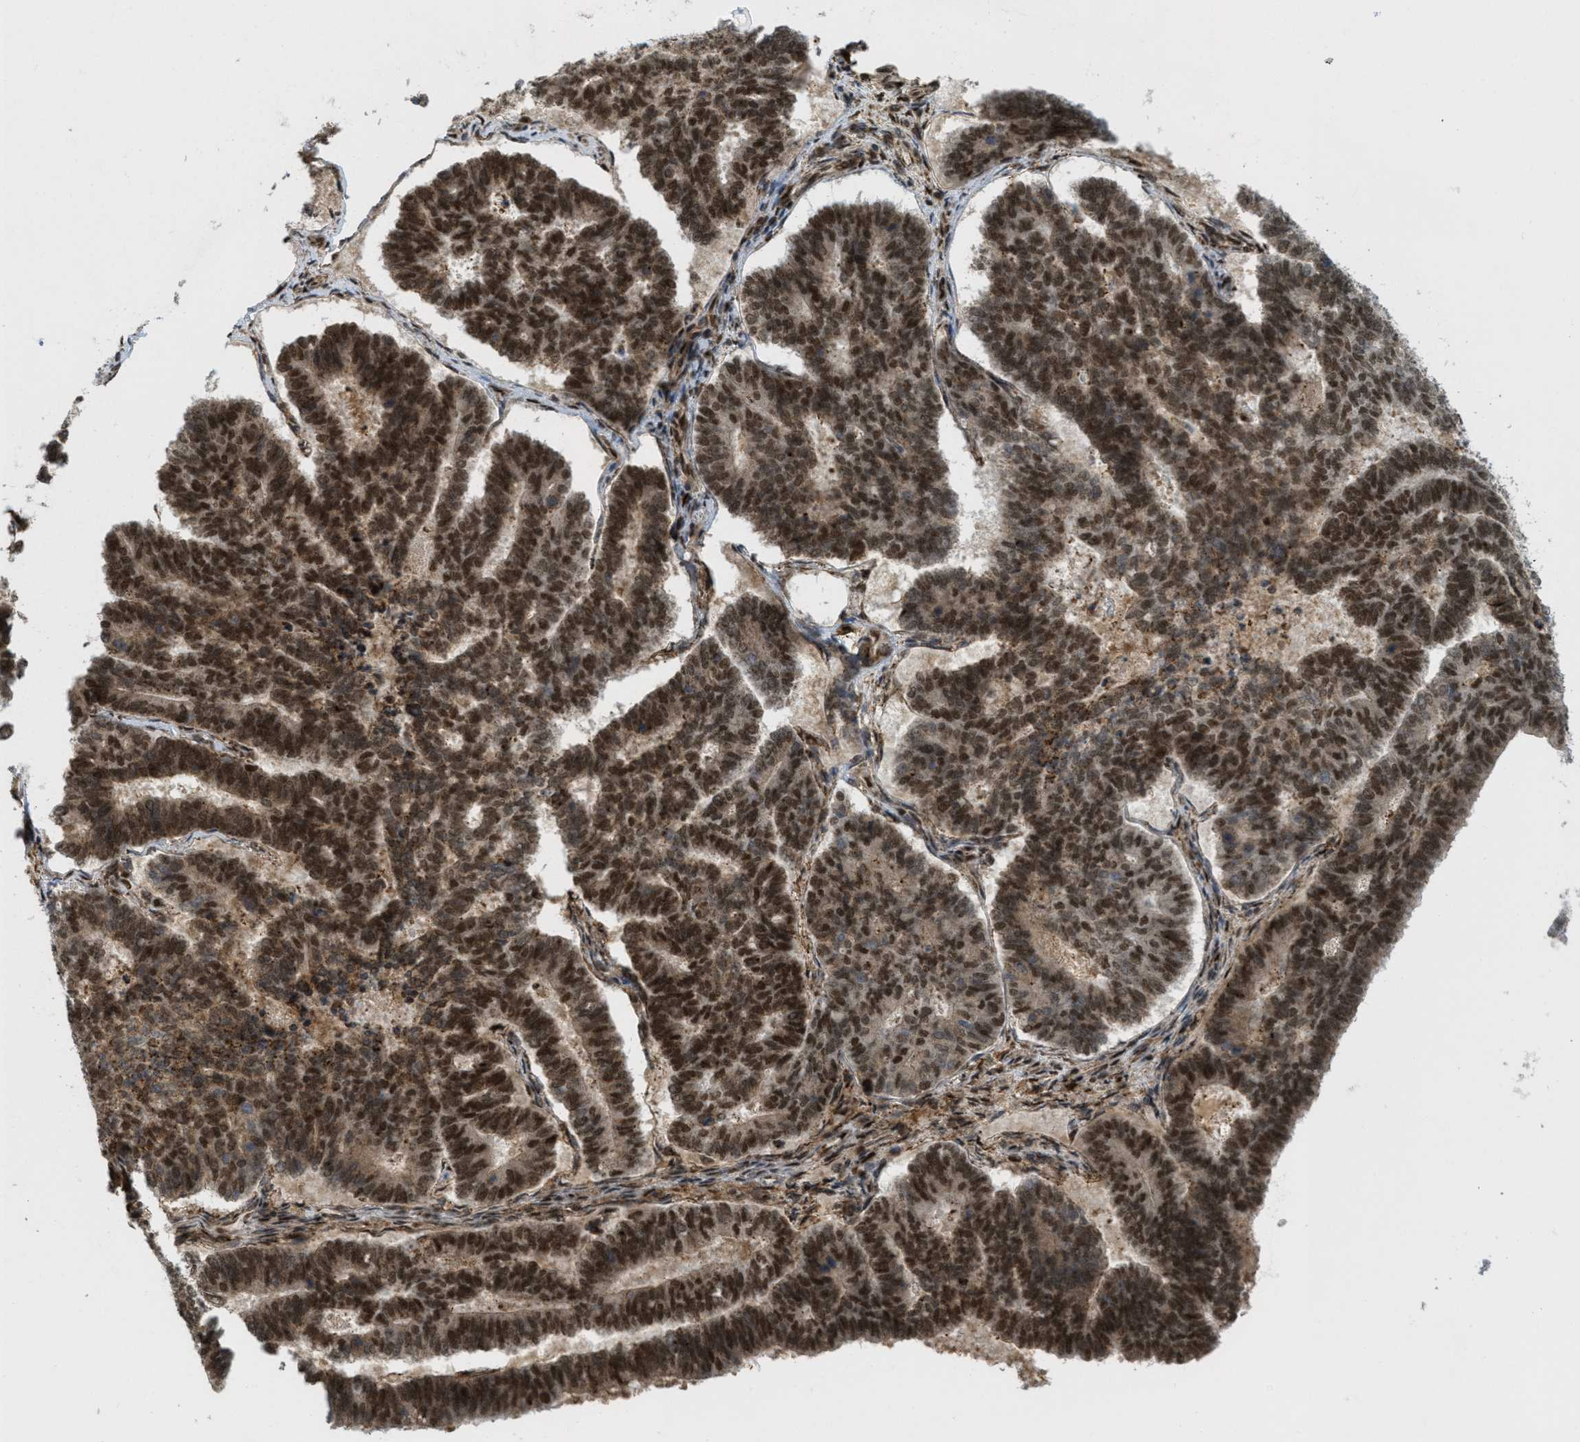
{"staining": {"intensity": "strong", "quantity": ">75%", "location": "cytoplasmic/membranous,nuclear"}, "tissue": "endometrial cancer", "cell_type": "Tumor cells", "image_type": "cancer", "snomed": [{"axis": "morphology", "description": "Adenocarcinoma, NOS"}, {"axis": "topography", "description": "Endometrium"}], "caption": "Immunohistochemical staining of human adenocarcinoma (endometrial) shows strong cytoplasmic/membranous and nuclear protein staining in approximately >75% of tumor cells.", "gene": "TLK1", "patient": {"sex": "female", "age": 70}}